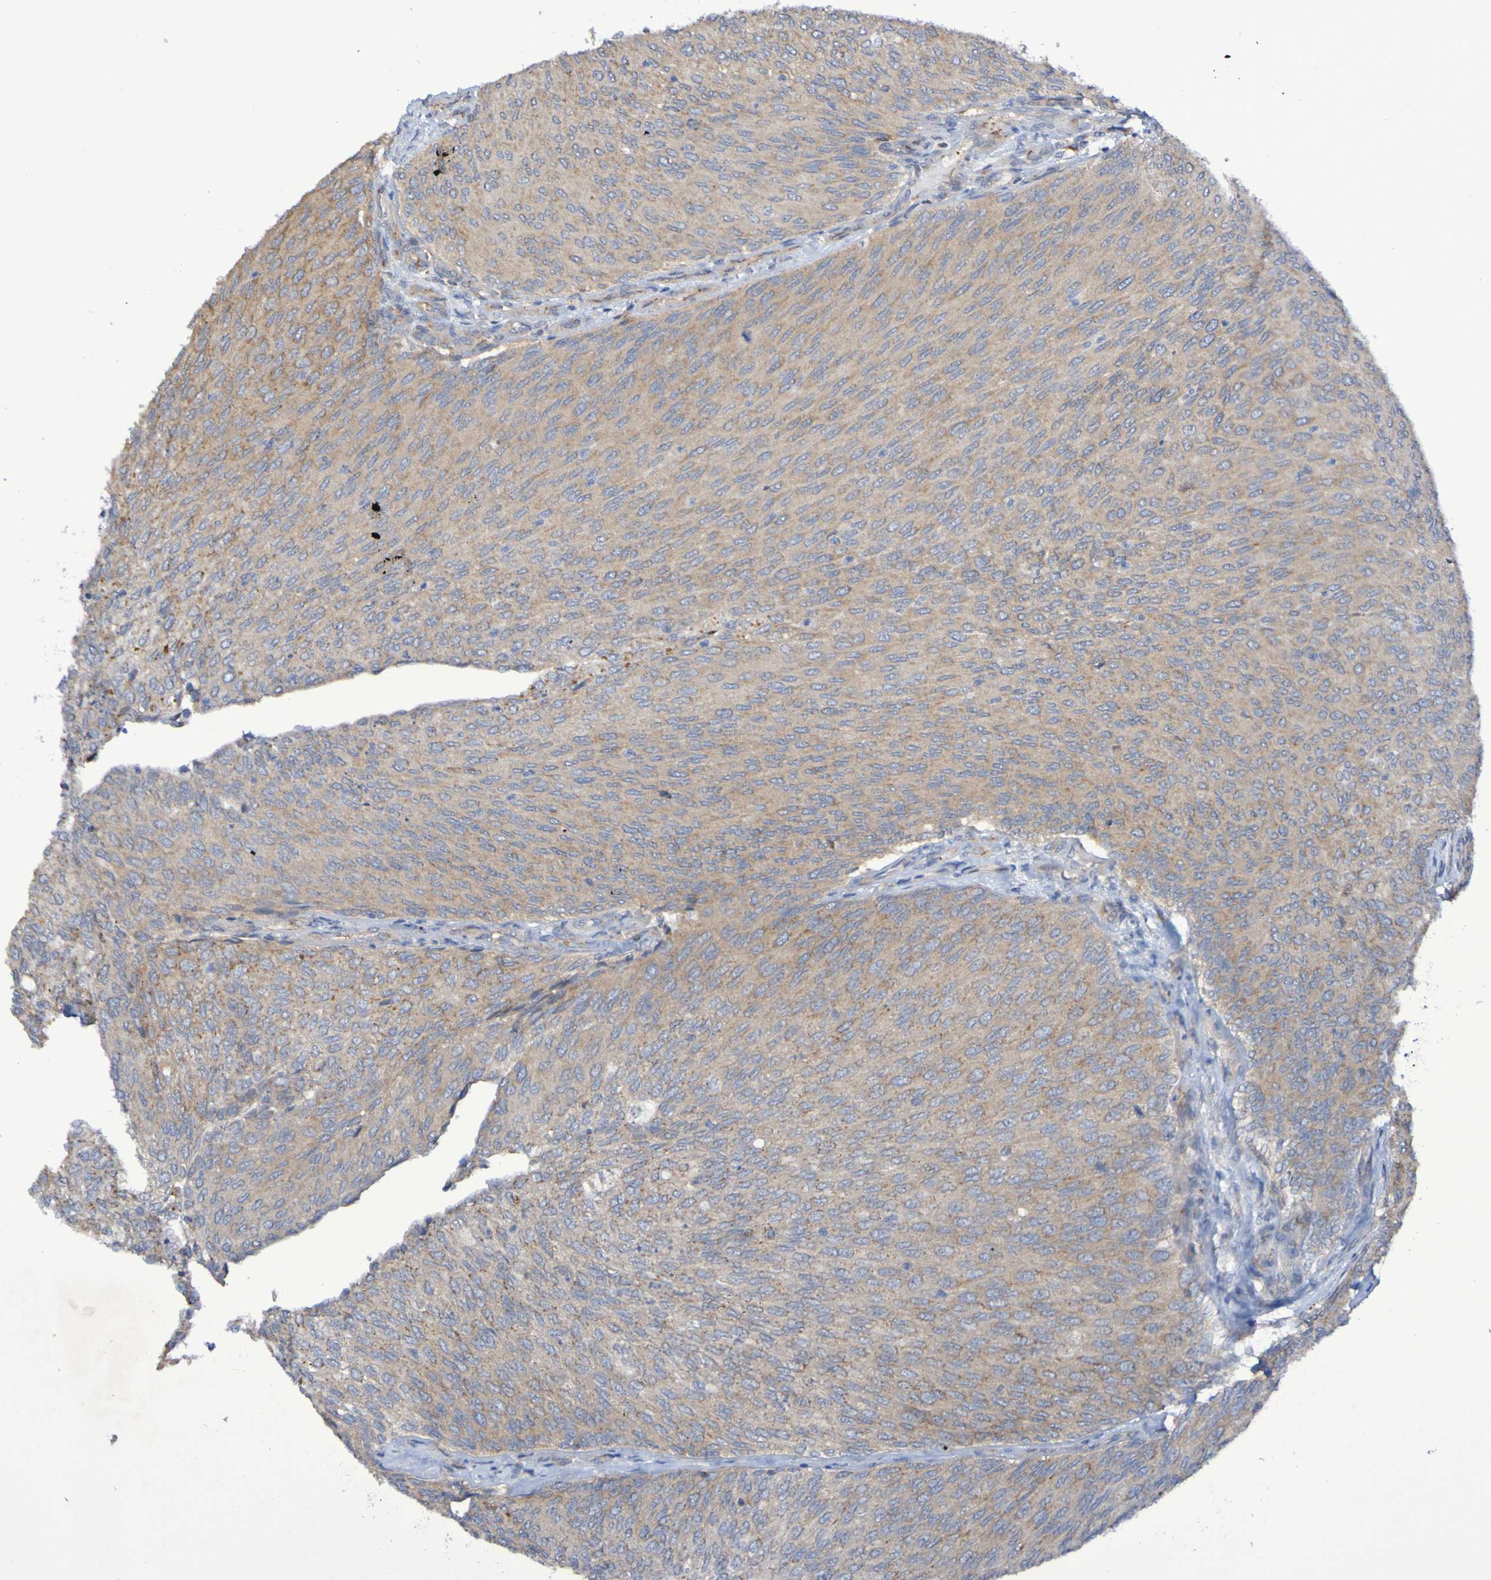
{"staining": {"intensity": "weak", "quantity": ">75%", "location": "cytoplasmic/membranous"}, "tissue": "urothelial cancer", "cell_type": "Tumor cells", "image_type": "cancer", "snomed": [{"axis": "morphology", "description": "Urothelial carcinoma, Low grade"}, {"axis": "topography", "description": "Urinary bladder"}], "caption": "Immunohistochemistry (IHC) (DAB (3,3'-diaminobenzidine)) staining of low-grade urothelial carcinoma demonstrates weak cytoplasmic/membranous protein expression in approximately >75% of tumor cells.", "gene": "LMBRD2", "patient": {"sex": "female", "age": 79}}